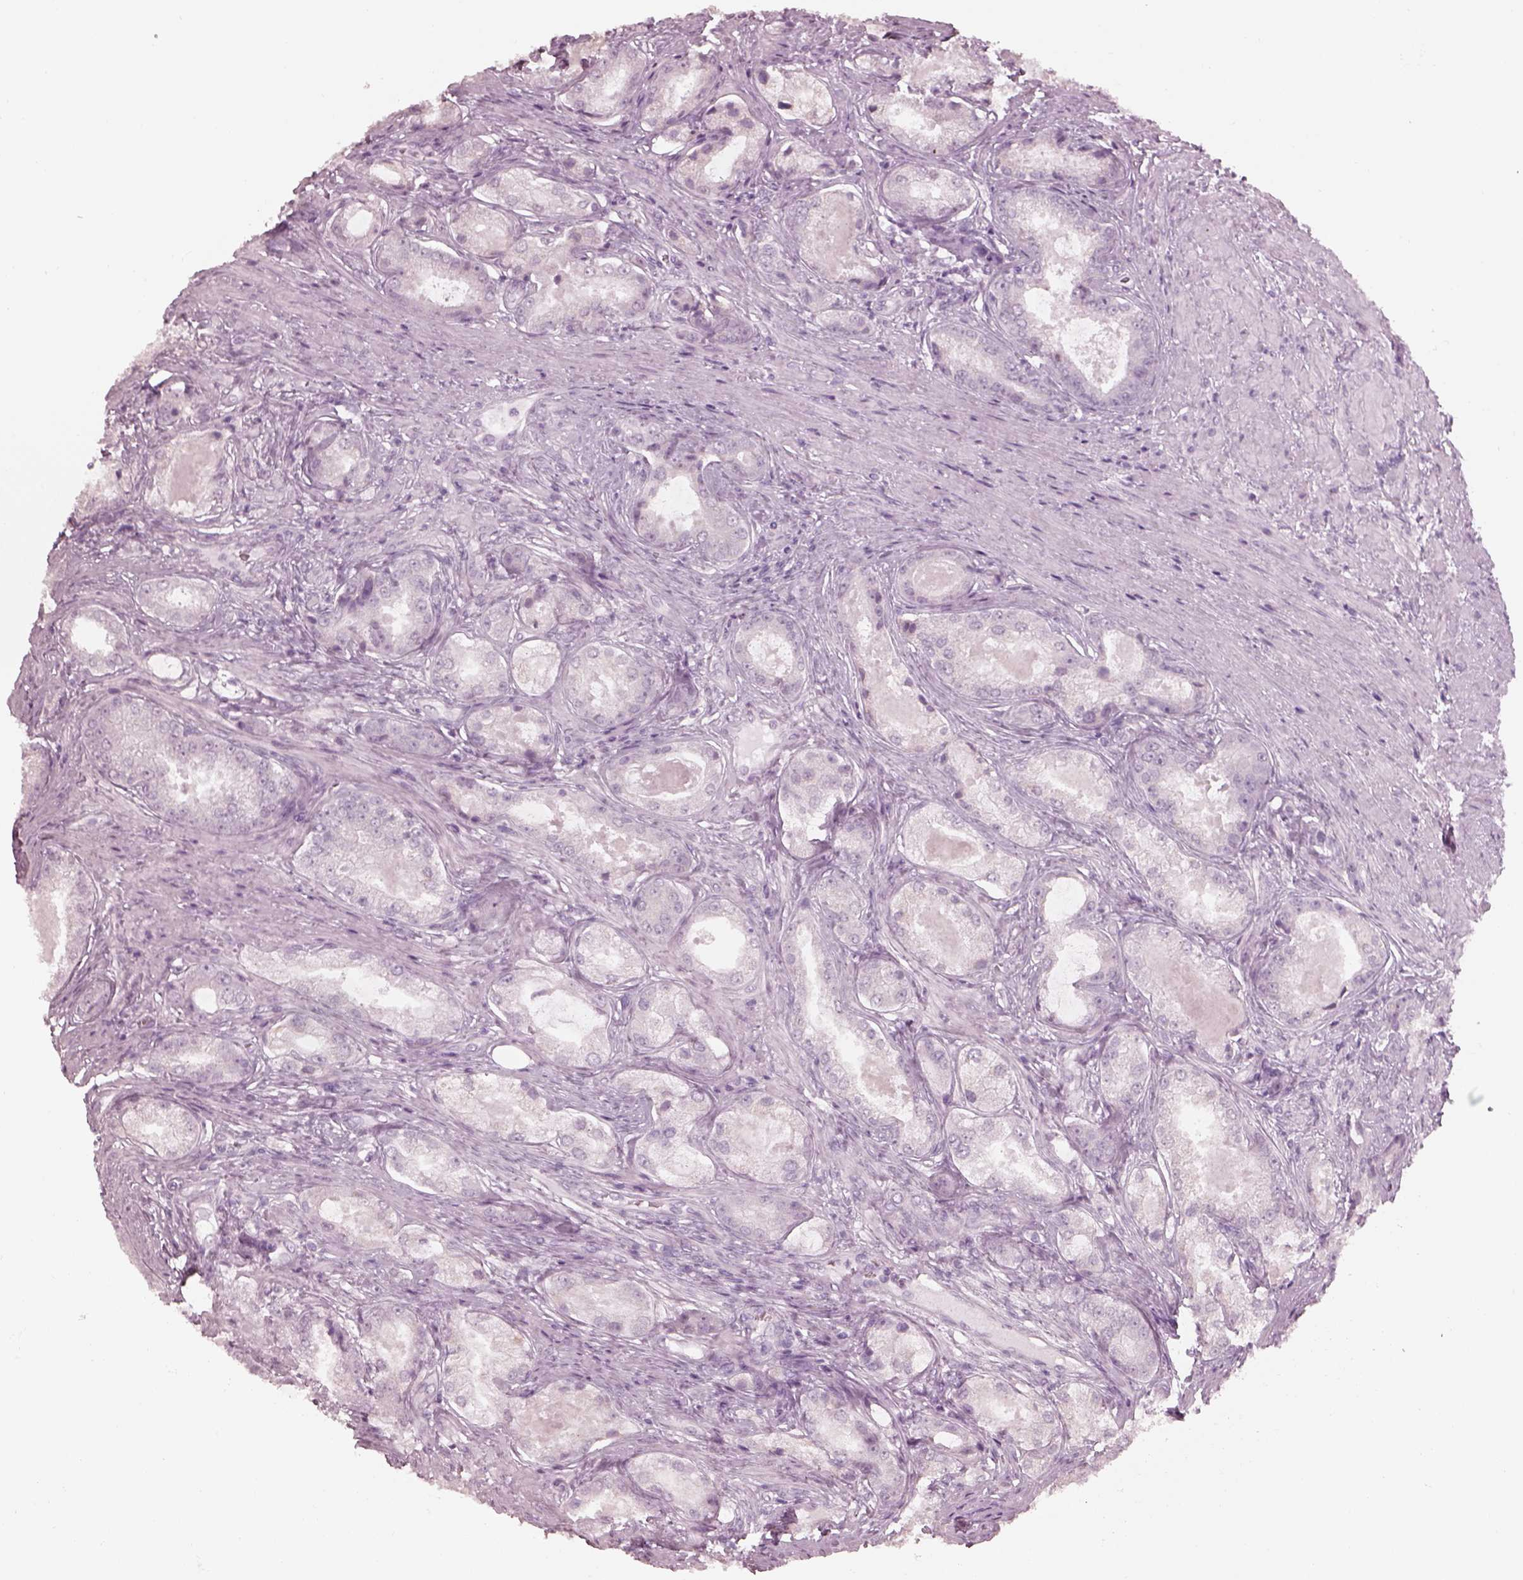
{"staining": {"intensity": "negative", "quantity": "none", "location": "none"}, "tissue": "prostate cancer", "cell_type": "Tumor cells", "image_type": "cancer", "snomed": [{"axis": "morphology", "description": "Adenocarcinoma, Low grade"}, {"axis": "topography", "description": "Prostate"}], "caption": "A high-resolution micrograph shows IHC staining of prostate cancer, which shows no significant expression in tumor cells.", "gene": "KRTAP24-1", "patient": {"sex": "male", "age": 68}}